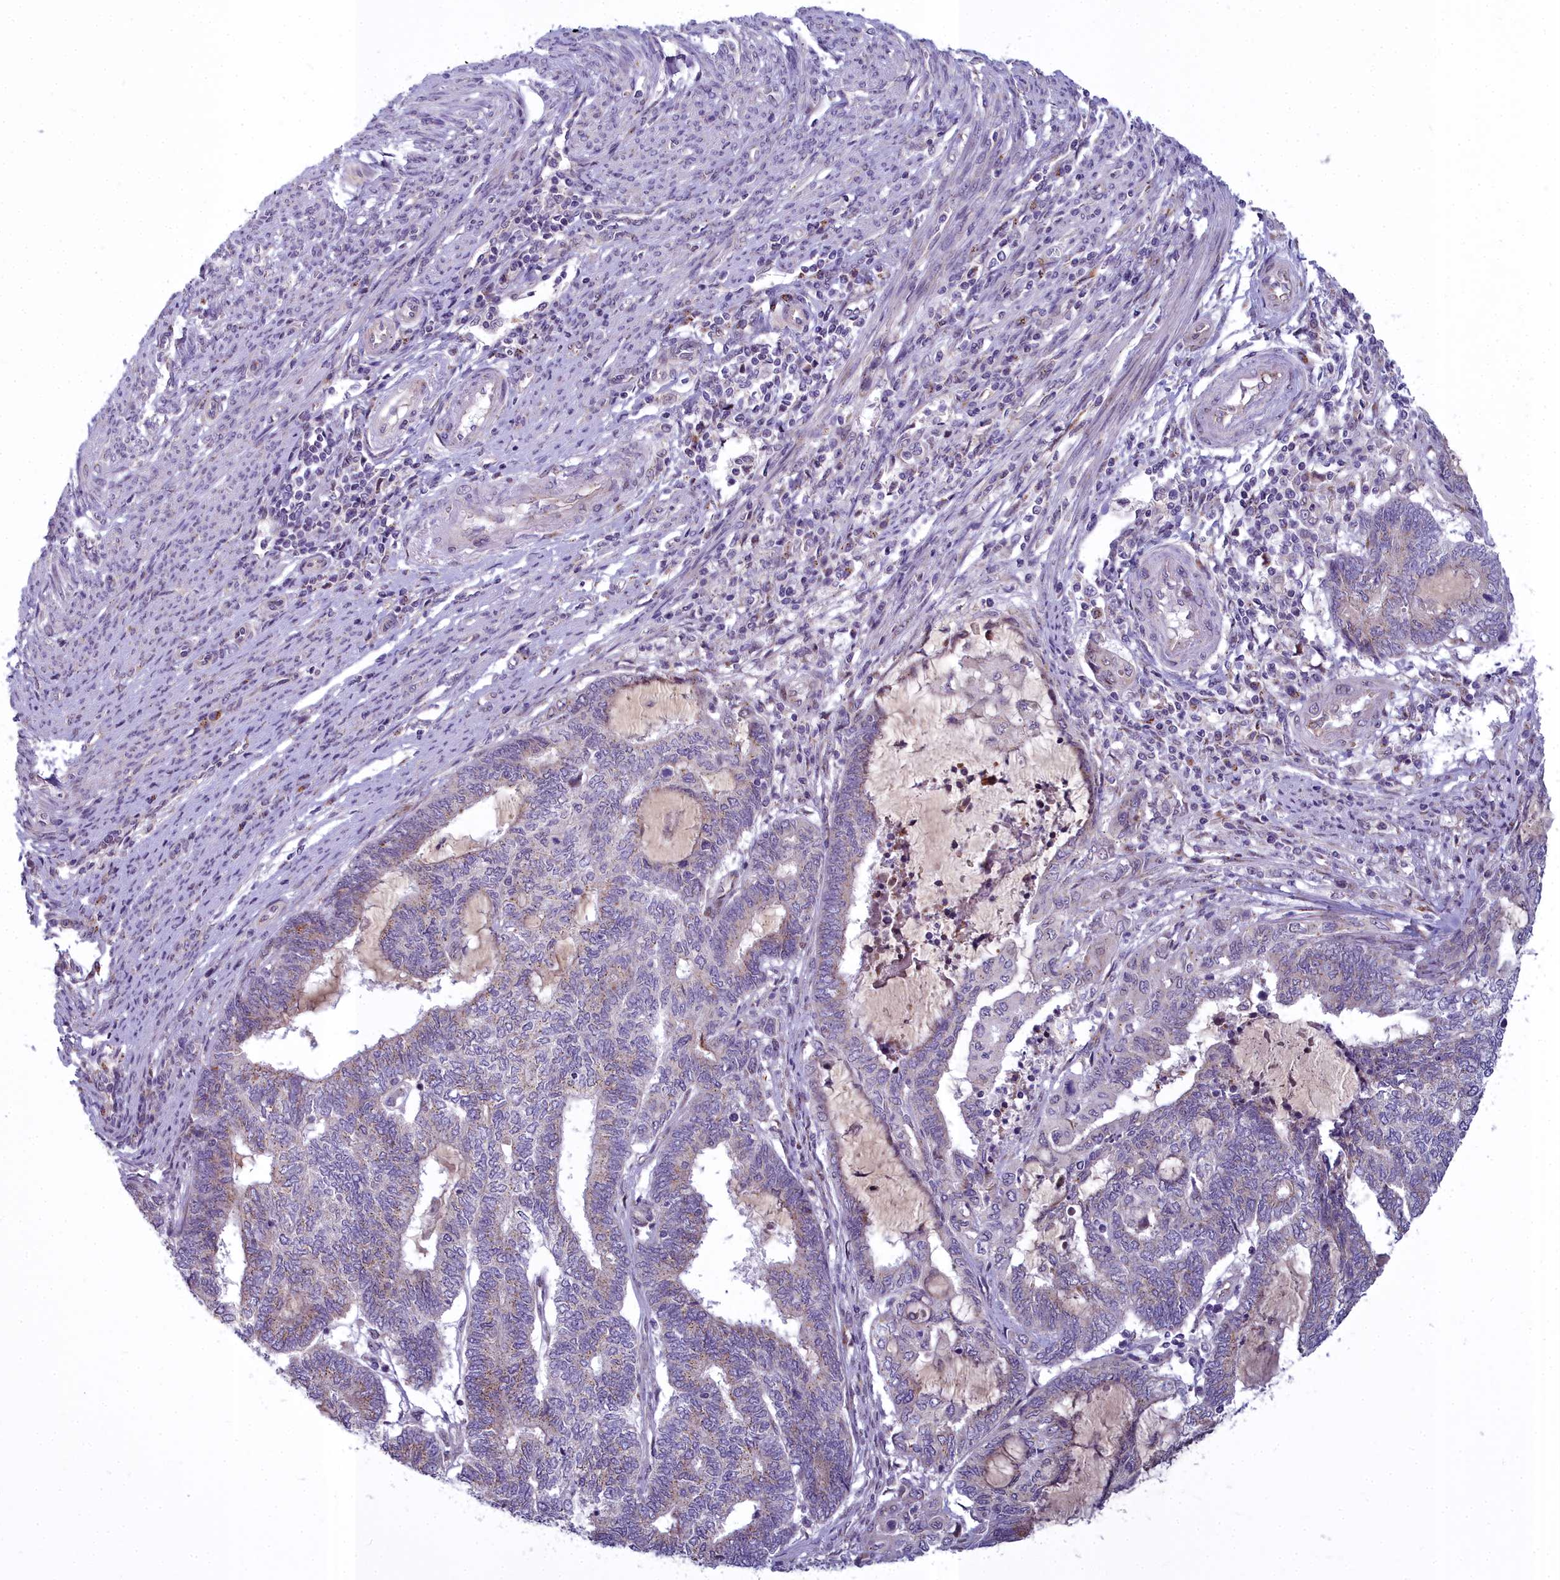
{"staining": {"intensity": "weak", "quantity": "<25%", "location": "cytoplasmic/membranous"}, "tissue": "endometrial cancer", "cell_type": "Tumor cells", "image_type": "cancer", "snomed": [{"axis": "morphology", "description": "Adenocarcinoma, NOS"}, {"axis": "topography", "description": "Uterus"}, {"axis": "topography", "description": "Endometrium"}], "caption": "DAB (3,3'-diaminobenzidine) immunohistochemical staining of adenocarcinoma (endometrial) reveals no significant expression in tumor cells.", "gene": "WDPCP", "patient": {"sex": "female", "age": 70}}